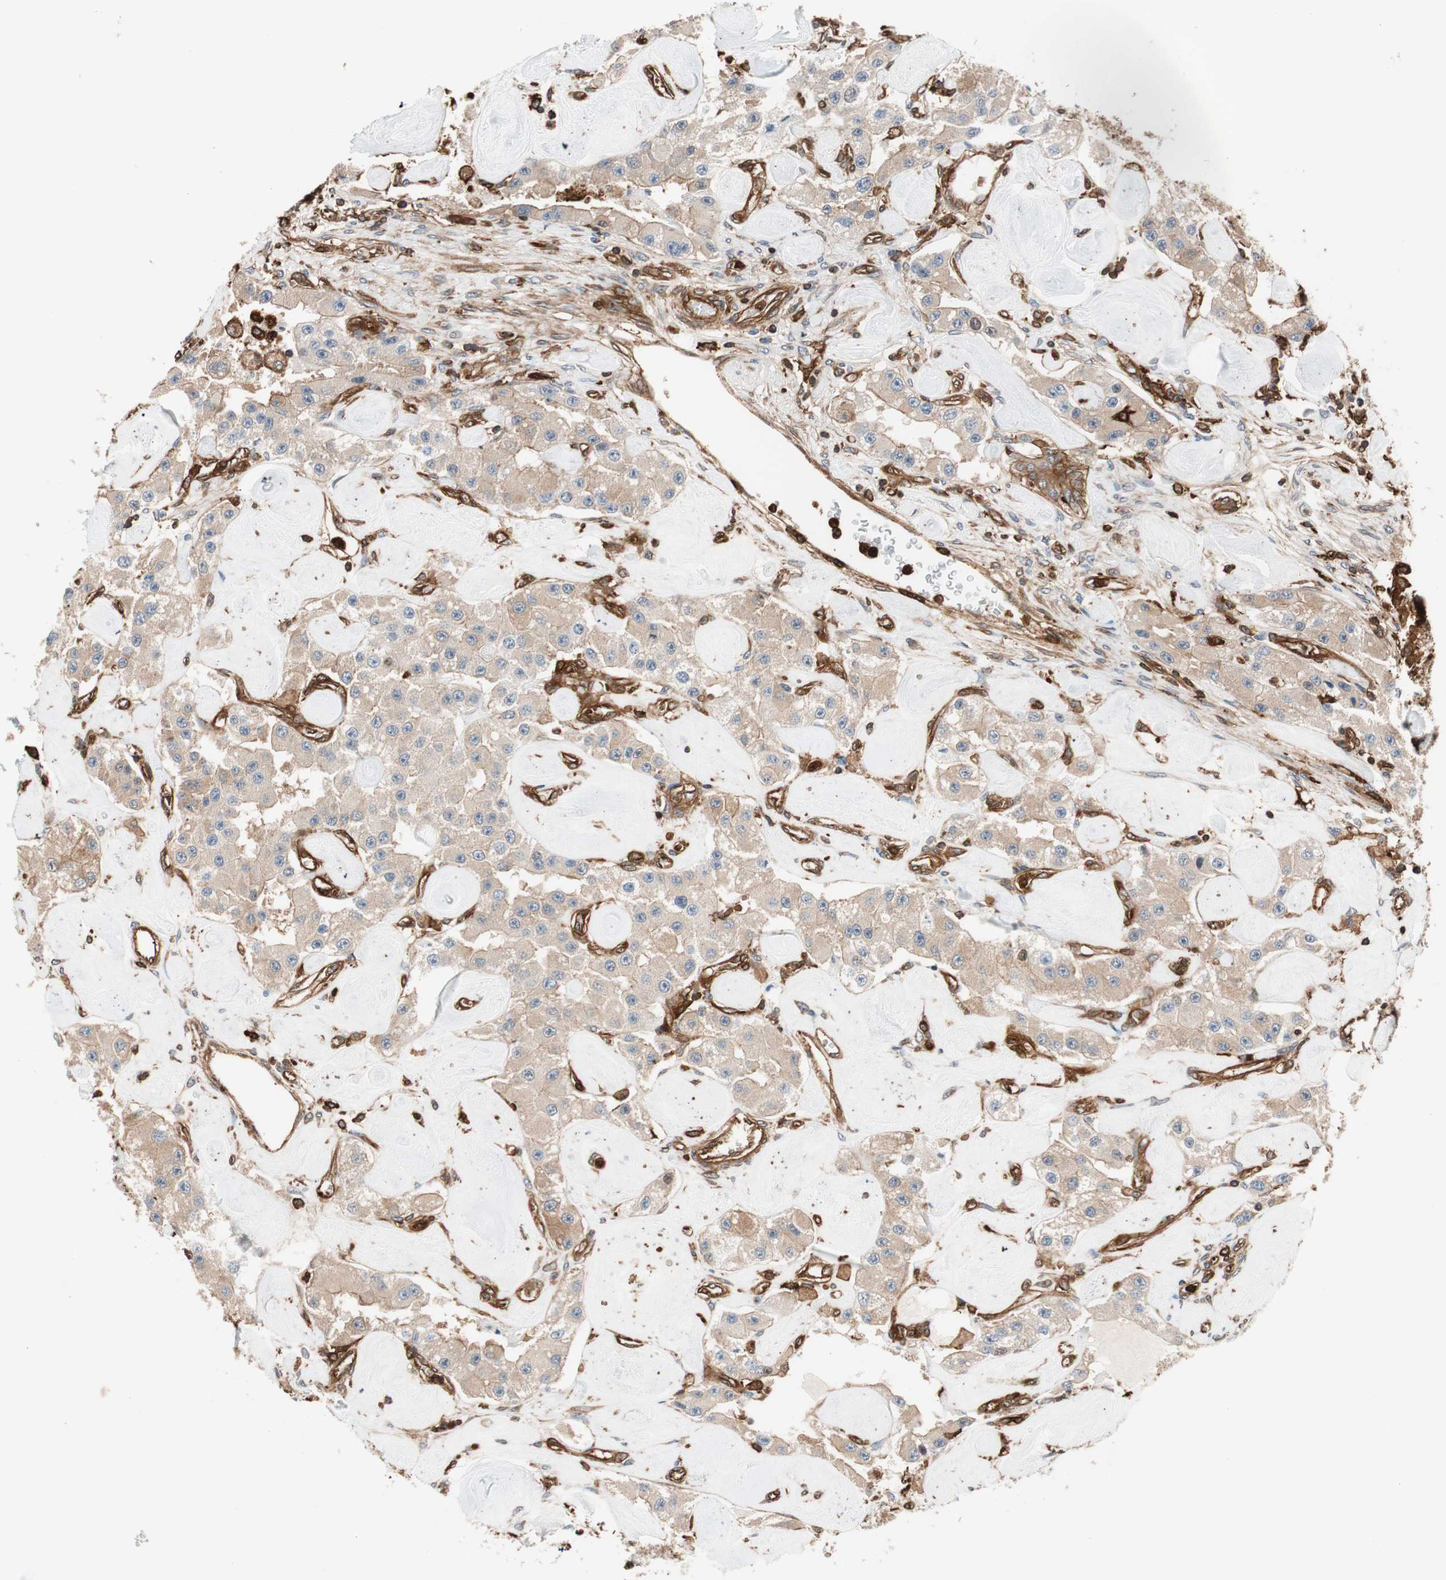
{"staining": {"intensity": "moderate", "quantity": ">75%", "location": "cytoplasmic/membranous"}, "tissue": "carcinoid", "cell_type": "Tumor cells", "image_type": "cancer", "snomed": [{"axis": "morphology", "description": "Carcinoid, malignant, NOS"}, {"axis": "topography", "description": "Pancreas"}], "caption": "This histopathology image demonstrates immunohistochemistry staining of human malignant carcinoid, with medium moderate cytoplasmic/membranous staining in about >75% of tumor cells.", "gene": "VASP", "patient": {"sex": "male", "age": 41}}